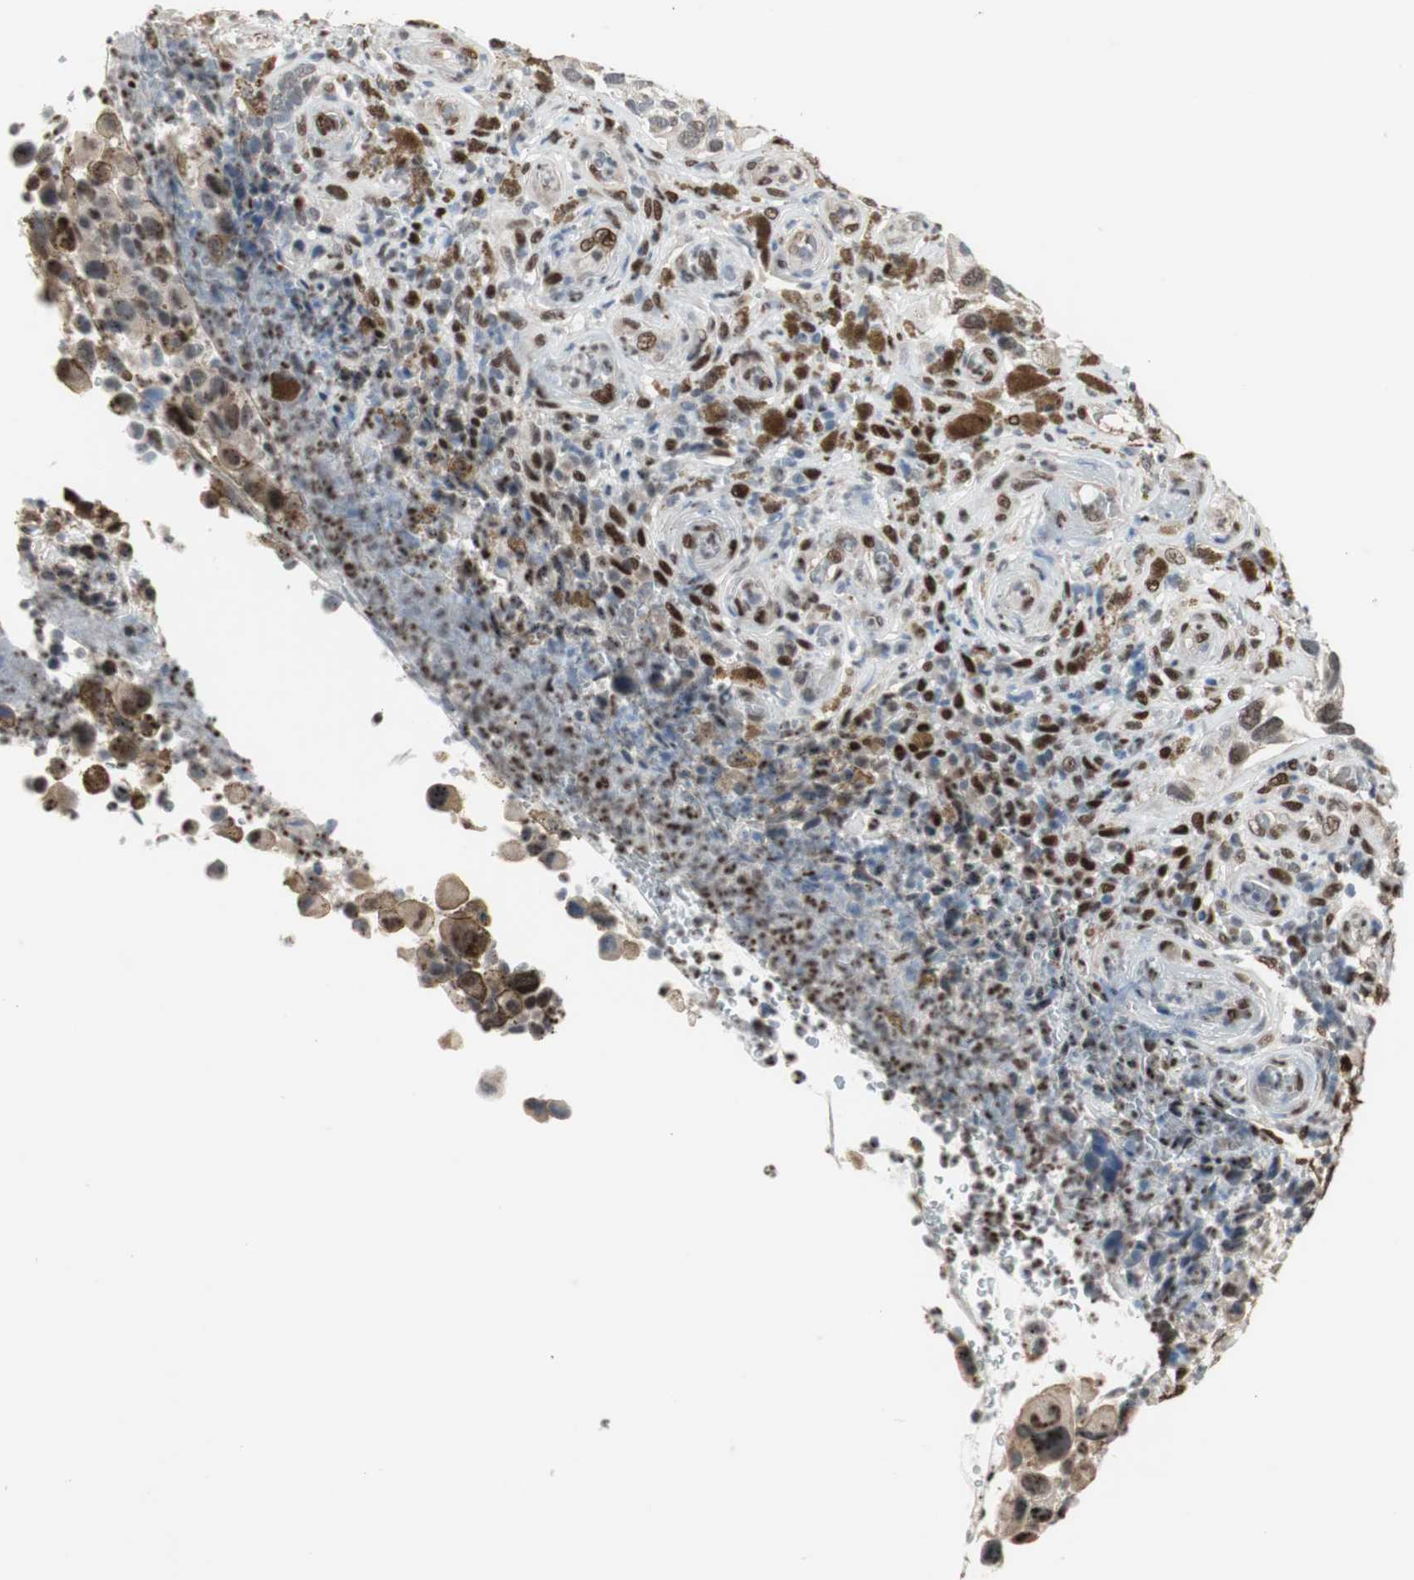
{"staining": {"intensity": "moderate", "quantity": "<25%", "location": "cytoplasmic/membranous,nuclear"}, "tissue": "melanoma", "cell_type": "Tumor cells", "image_type": "cancer", "snomed": [{"axis": "morphology", "description": "Malignant melanoma, NOS"}, {"axis": "topography", "description": "Skin"}], "caption": "Brown immunohistochemical staining in human melanoma exhibits moderate cytoplasmic/membranous and nuclear positivity in approximately <25% of tumor cells.", "gene": "PML", "patient": {"sex": "female", "age": 73}}